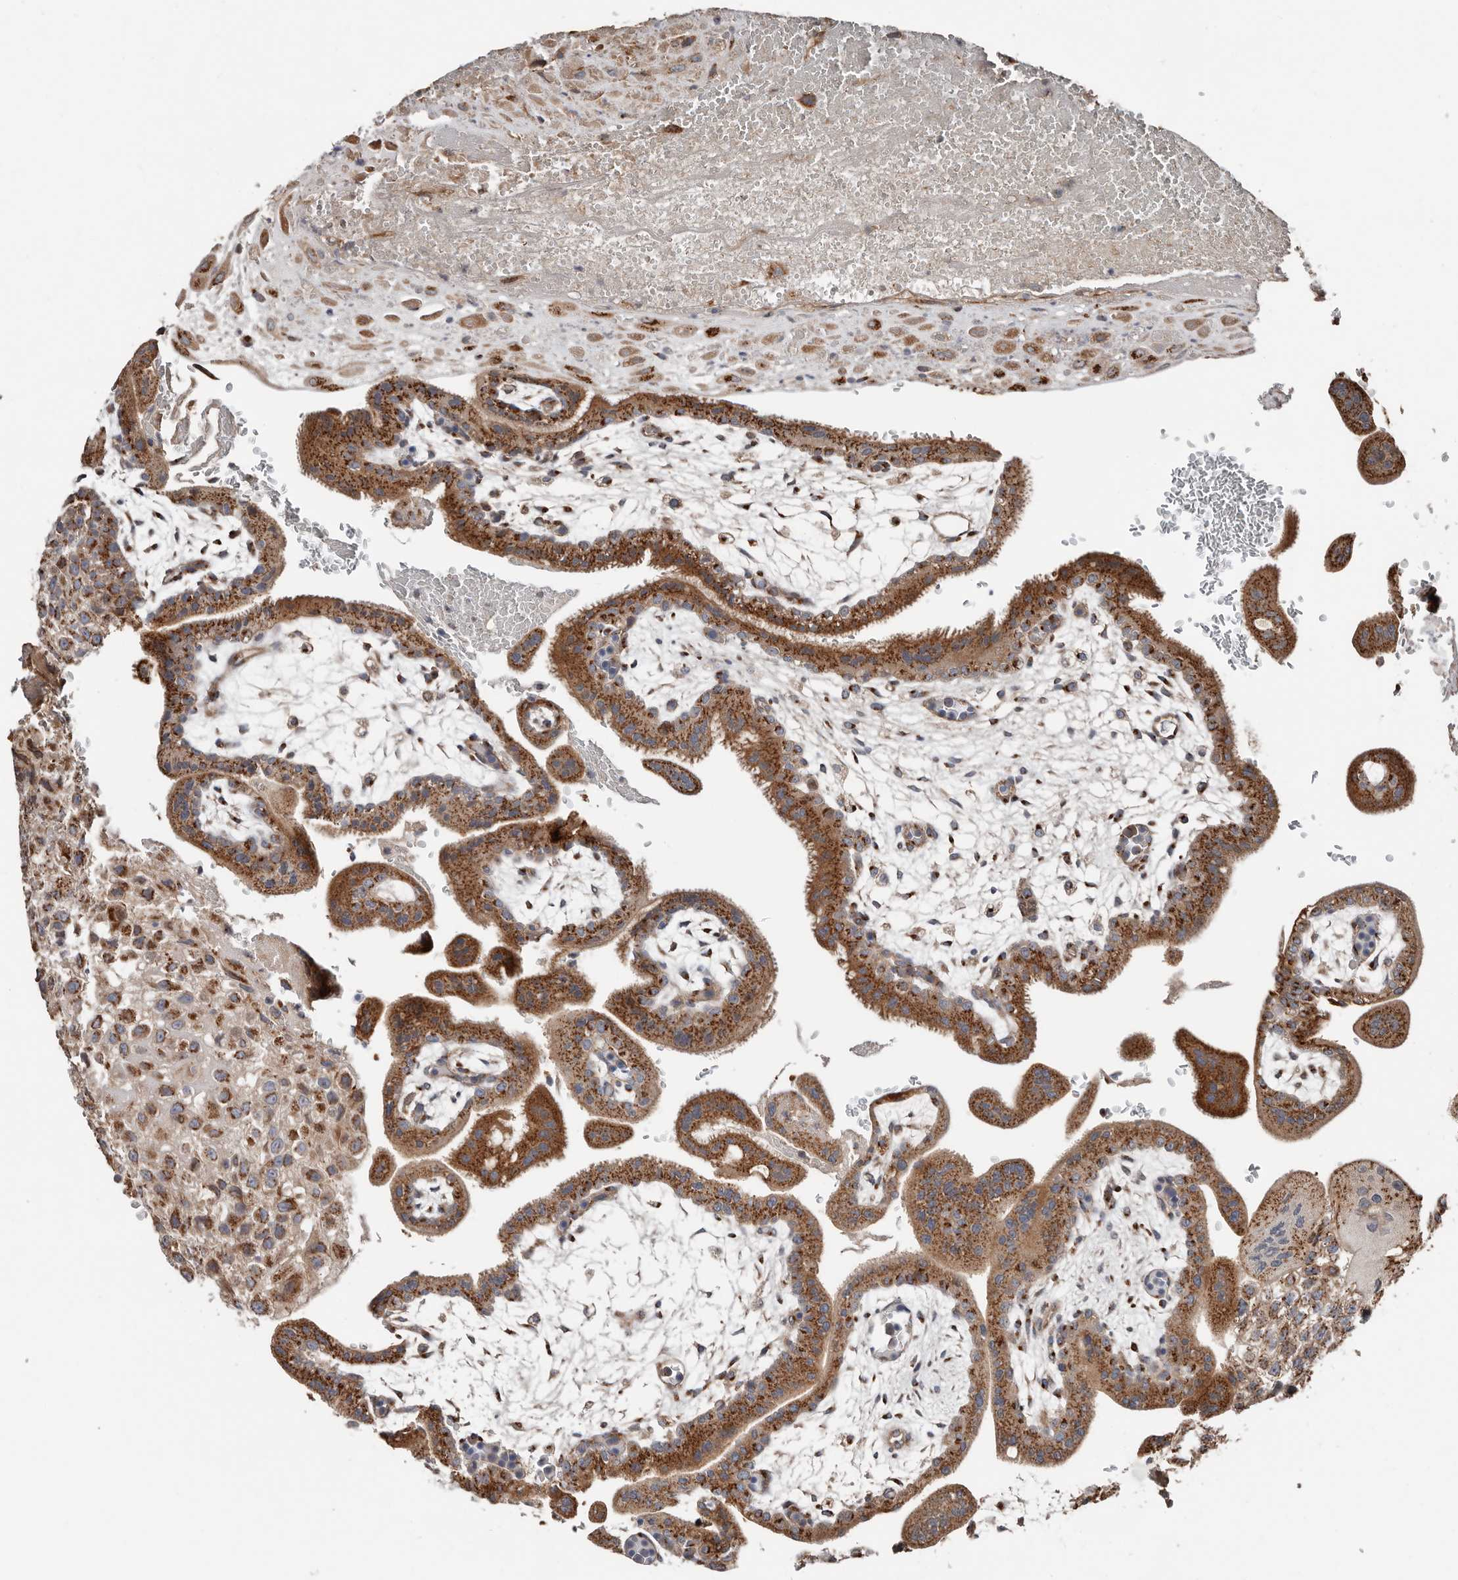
{"staining": {"intensity": "strong", "quantity": "25%-75%", "location": "cytoplasmic/membranous"}, "tissue": "placenta", "cell_type": "Decidual cells", "image_type": "normal", "snomed": [{"axis": "morphology", "description": "Normal tissue, NOS"}, {"axis": "topography", "description": "Placenta"}], "caption": "Normal placenta reveals strong cytoplasmic/membranous positivity in about 25%-75% of decidual cells.", "gene": "COG1", "patient": {"sex": "female", "age": 35}}